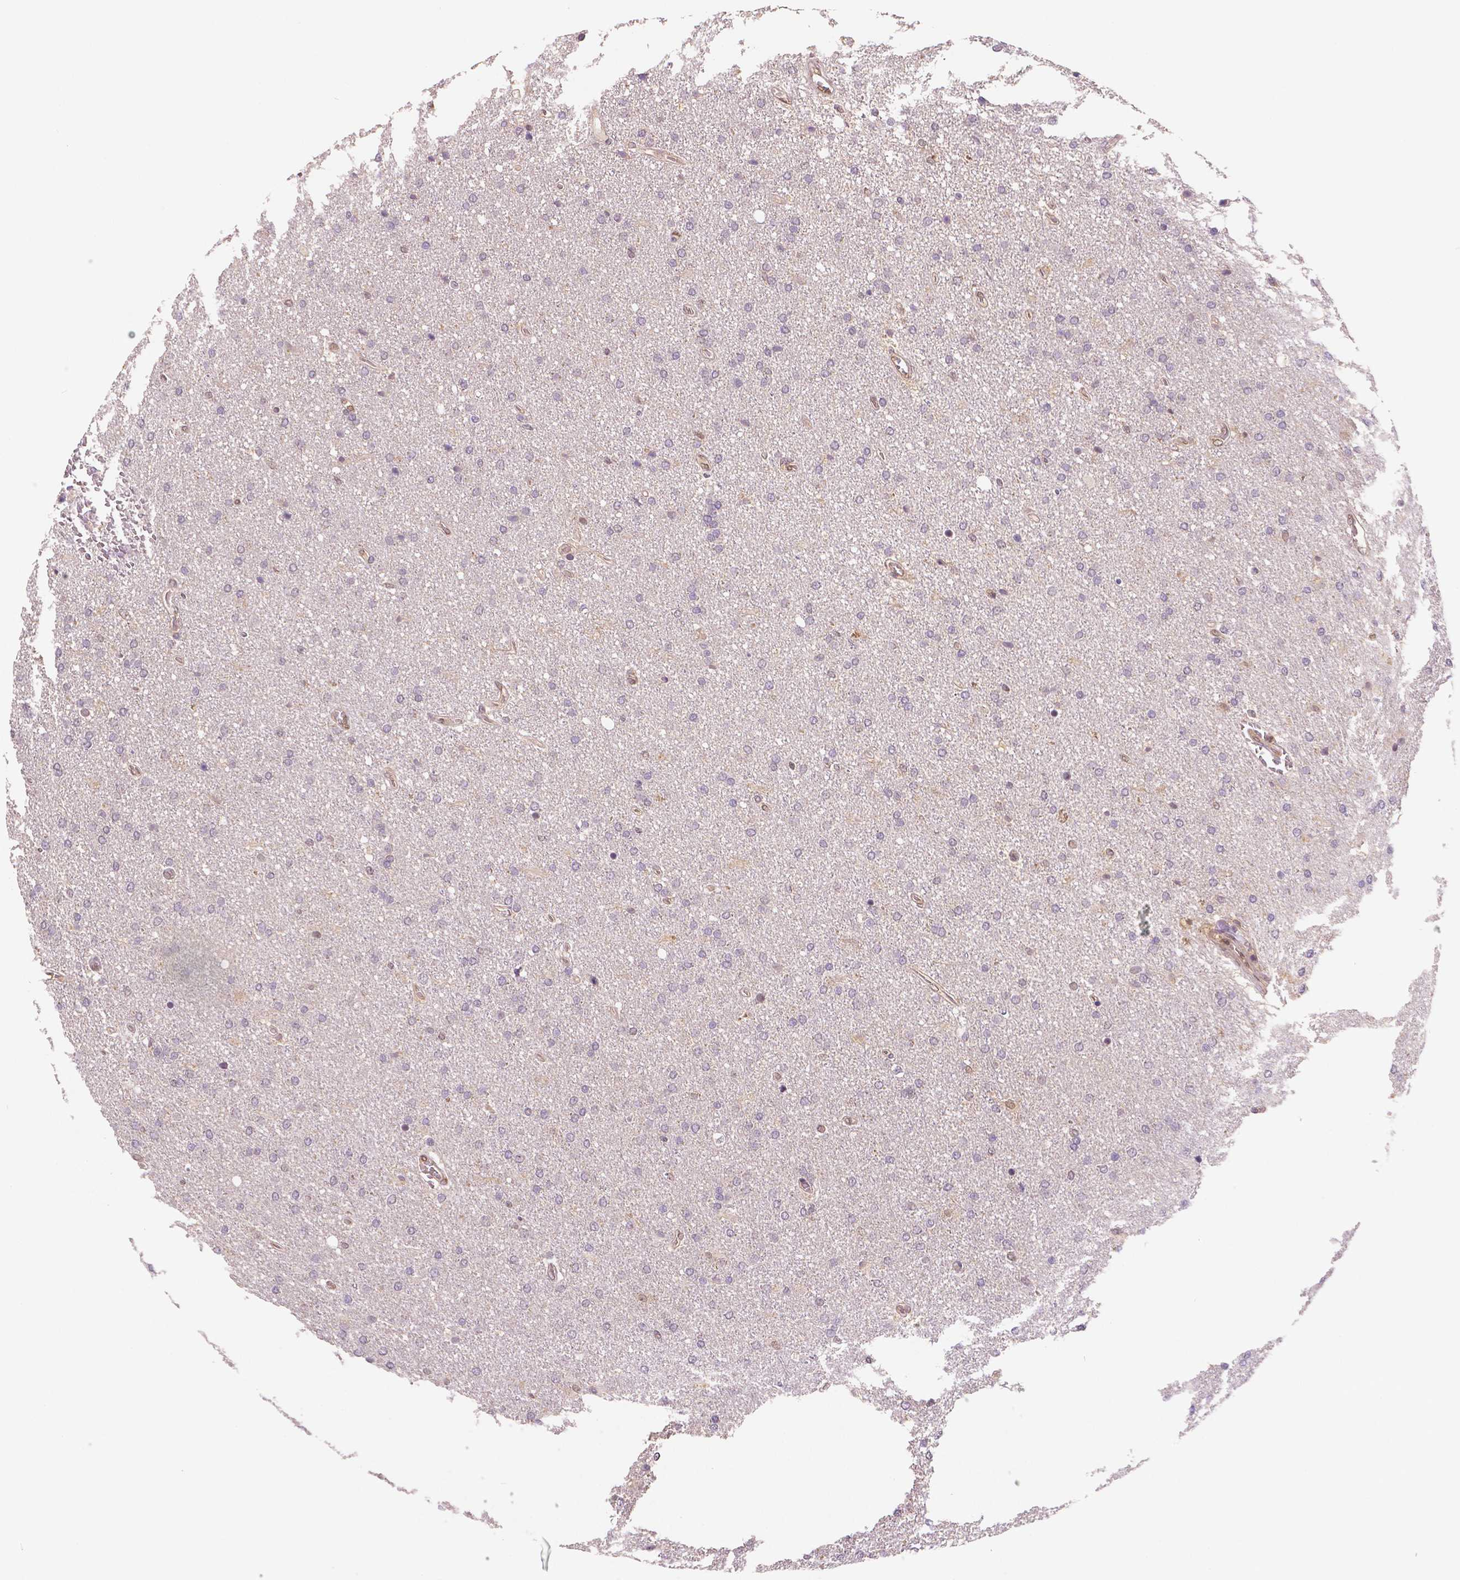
{"staining": {"intensity": "negative", "quantity": "none", "location": "none"}, "tissue": "glioma", "cell_type": "Tumor cells", "image_type": "cancer", "snomed": [{"axis": "morphology", "description": "Glioma, malignant, High grade"}, {"axis": "topography", "description": "Cerebral cortex"}], "caption": "Immunohistochemistry photomicrograph of human malignant high-grade glioma stained for a protein (brown), which shows no positivity in tumor cells.", "gene": "STAT3", "patient": {"sex": "male", "age": 70}}